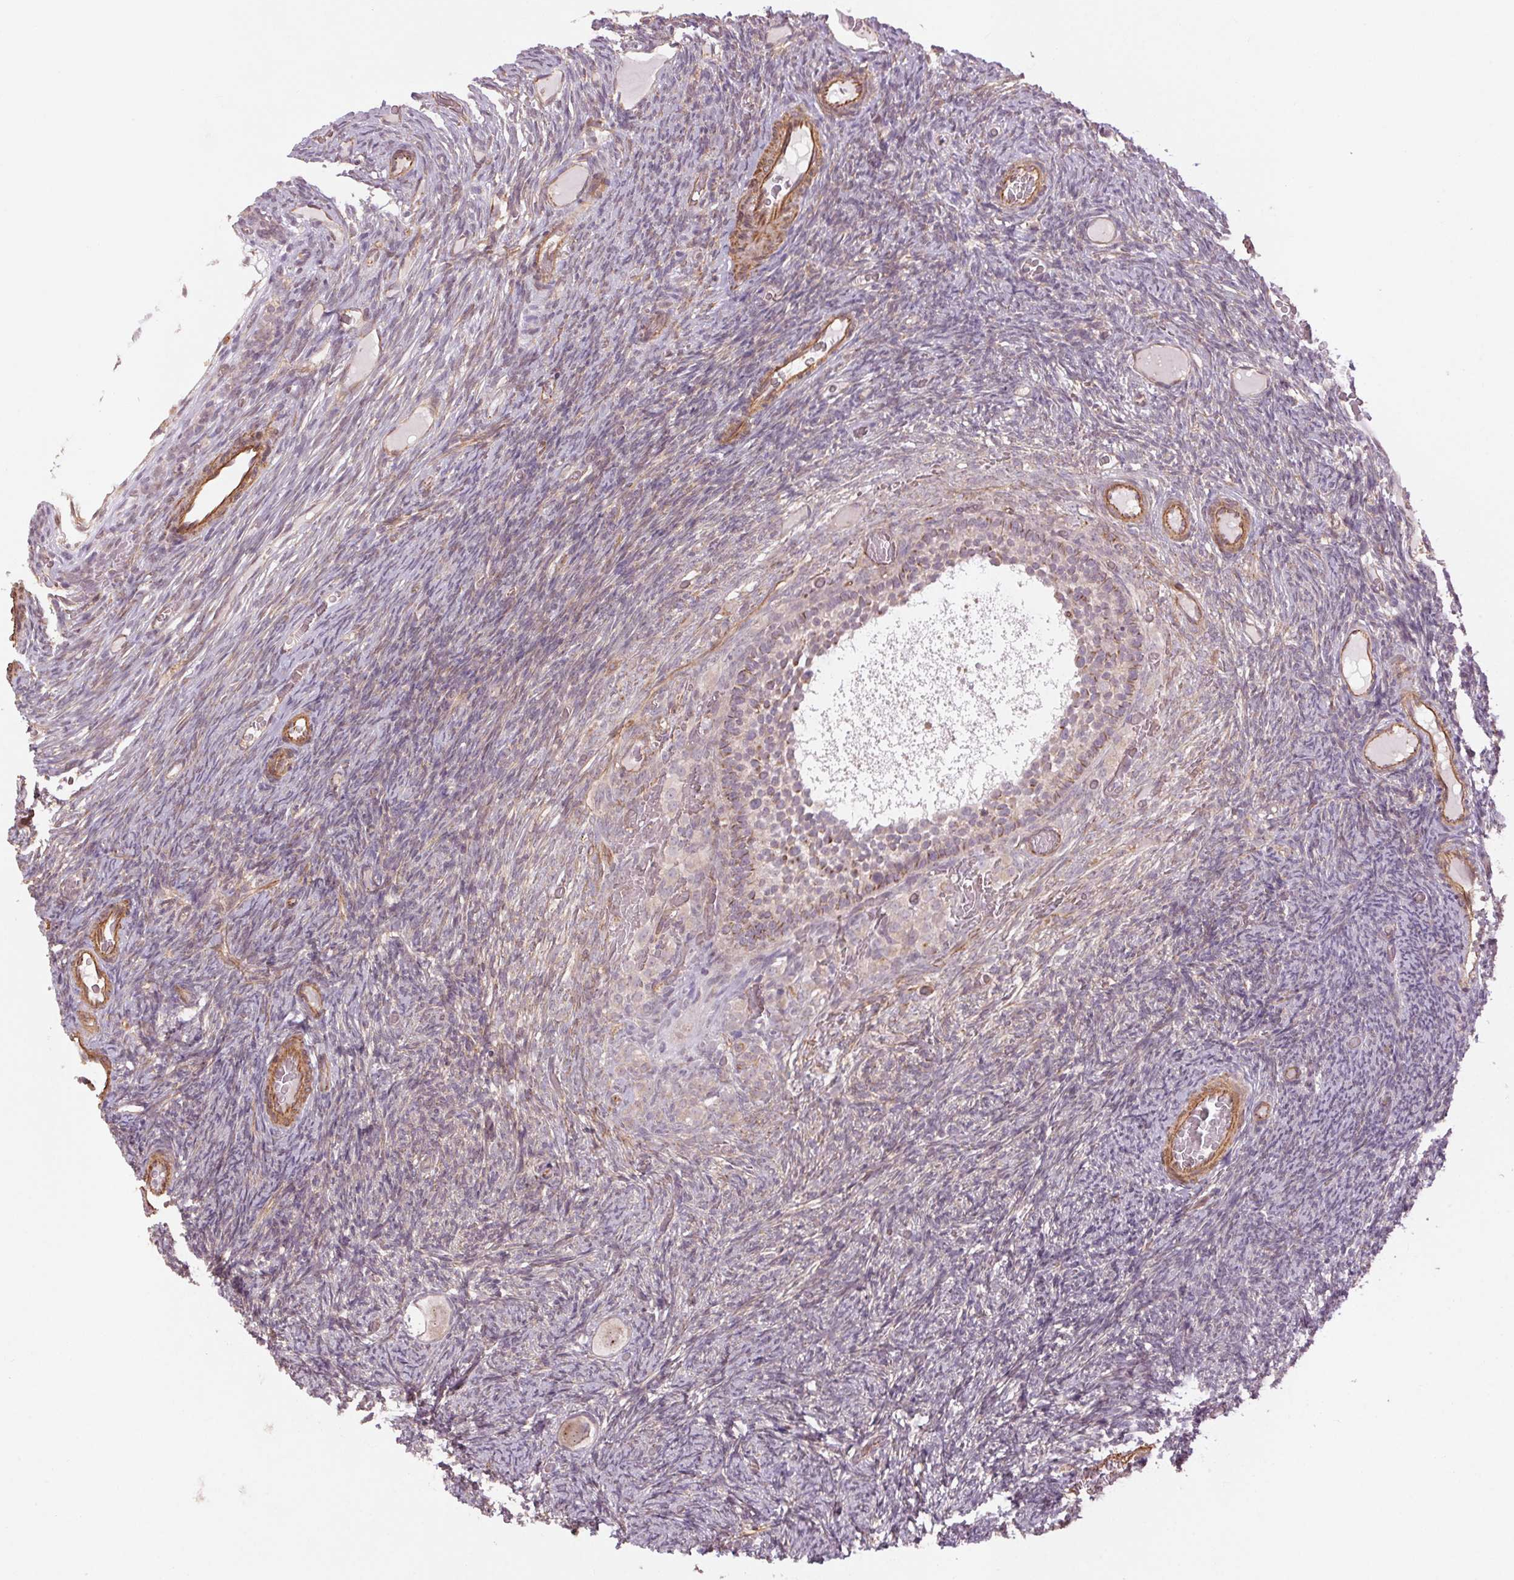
{"staining": {"intensity": "weak", "quantity": "25%-75%", "location": "cytoplasmic/membranous"}, "tissue": "ovary", "cell_type": "Follicle cells", "image_type": "normal", "snomed": [{"axis": "morphology", "description": "Normal tissue, NOS"}, {"axis": "topography", "description": "Ovary"}], "caption": "Protein expression analysis of normal ovary demonstrates weak cytoplasmic/membranous expression in about 25%-75% of follicle cells.", "gene": "CCSER1", "patient": {"sex": "female", "age": 34}}